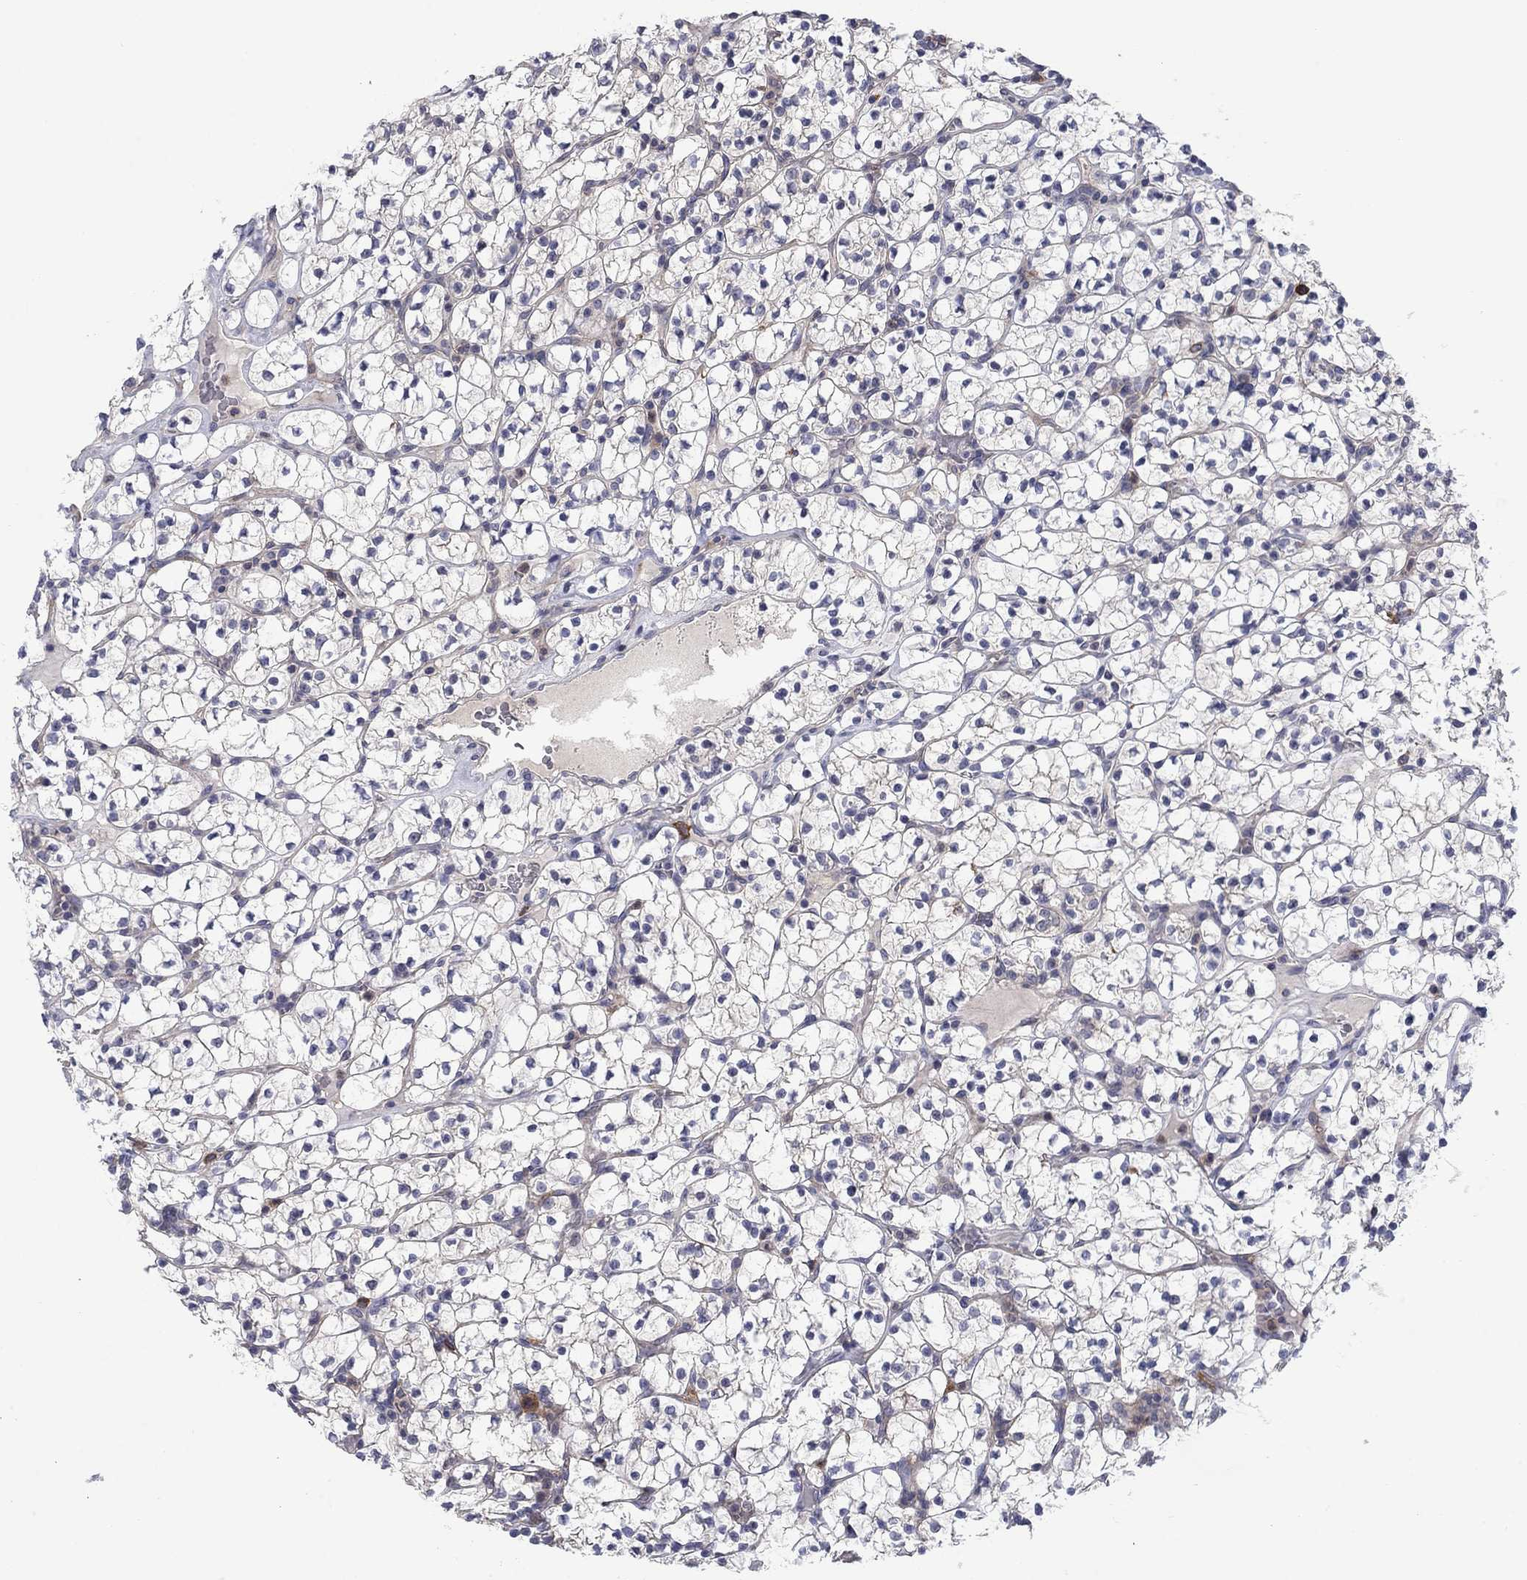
{"staining": {"intensity": "negative", "quantity": "none", "location": "none"}, "tissue": "renal cancer", "cell_type": "Tumor cells", "image_type": "cancer", "snomed": [{"axis": "morphology", "description": "Adenocarcinoma, NOS"}, {"axis": "topography", "description": "Kidney"}], "caption": "Immunohistochemical staining of human adenocarcinoma (renal) shows no significant positivity in tumor cells. Nuclei are stained in blue.", "gene": "KIF15", "patient": {"sex": "female", "age": 89}}